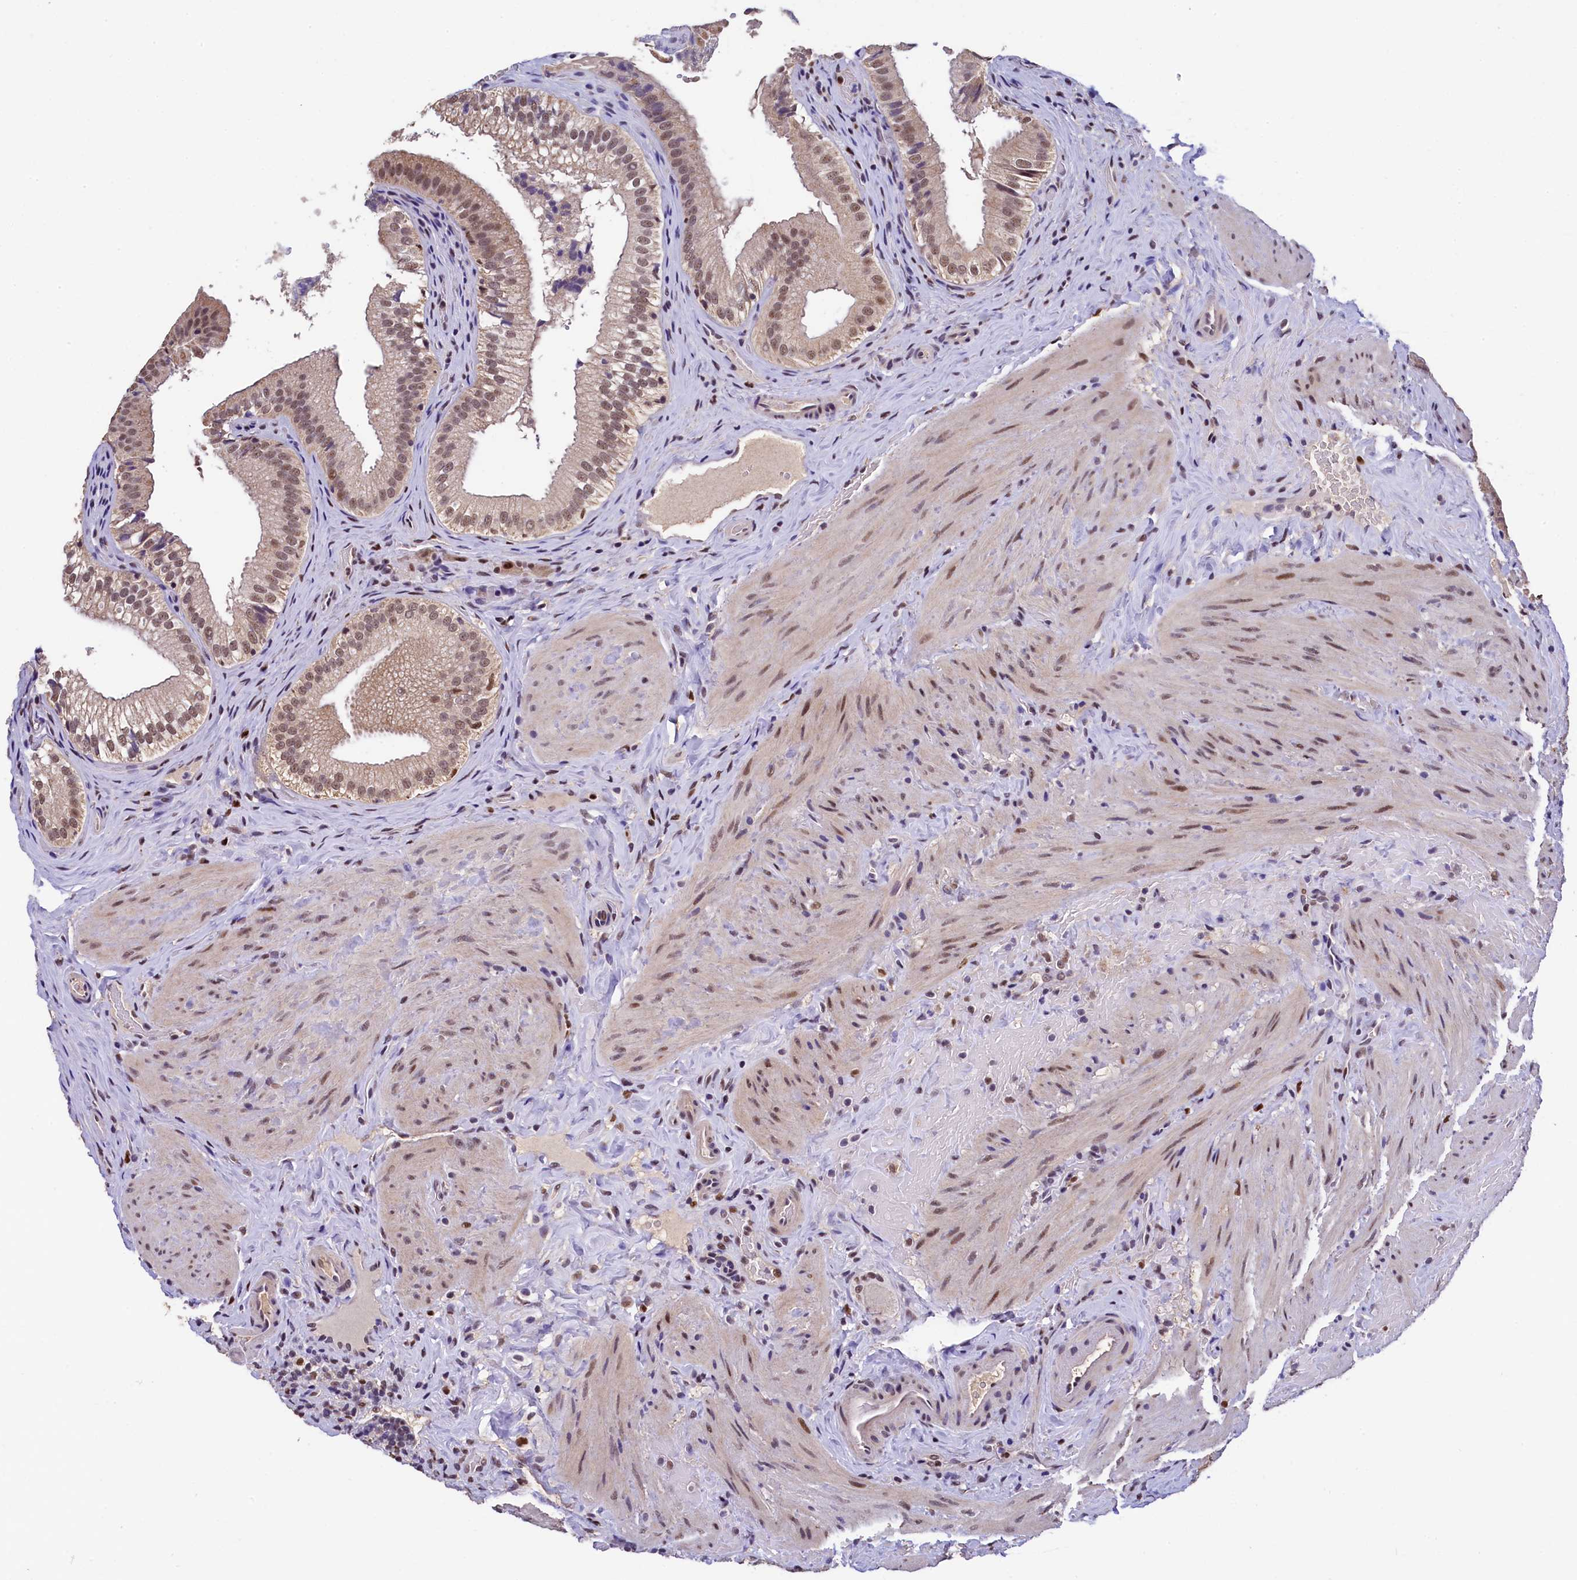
{"staining": {"intensity": "moderate", "quantity": ">75%", "location": "nuclear"}, "tissue": "gallbladder", "cell_type": "Glandular cells", "image_type": "normal", "snomed": [{"axis": "morphology", "description": "Normal tissue, NOS"}, {"axis": "topography", "description": "Gallbladder"}], "caption": "Immunohistochemistry of normal gallbladder shows medium levels of moderate nuclear positivity in about >75% of glandular cells.", "gene": "HECTD4", "patient": {"sex": "female", "age": 30}}